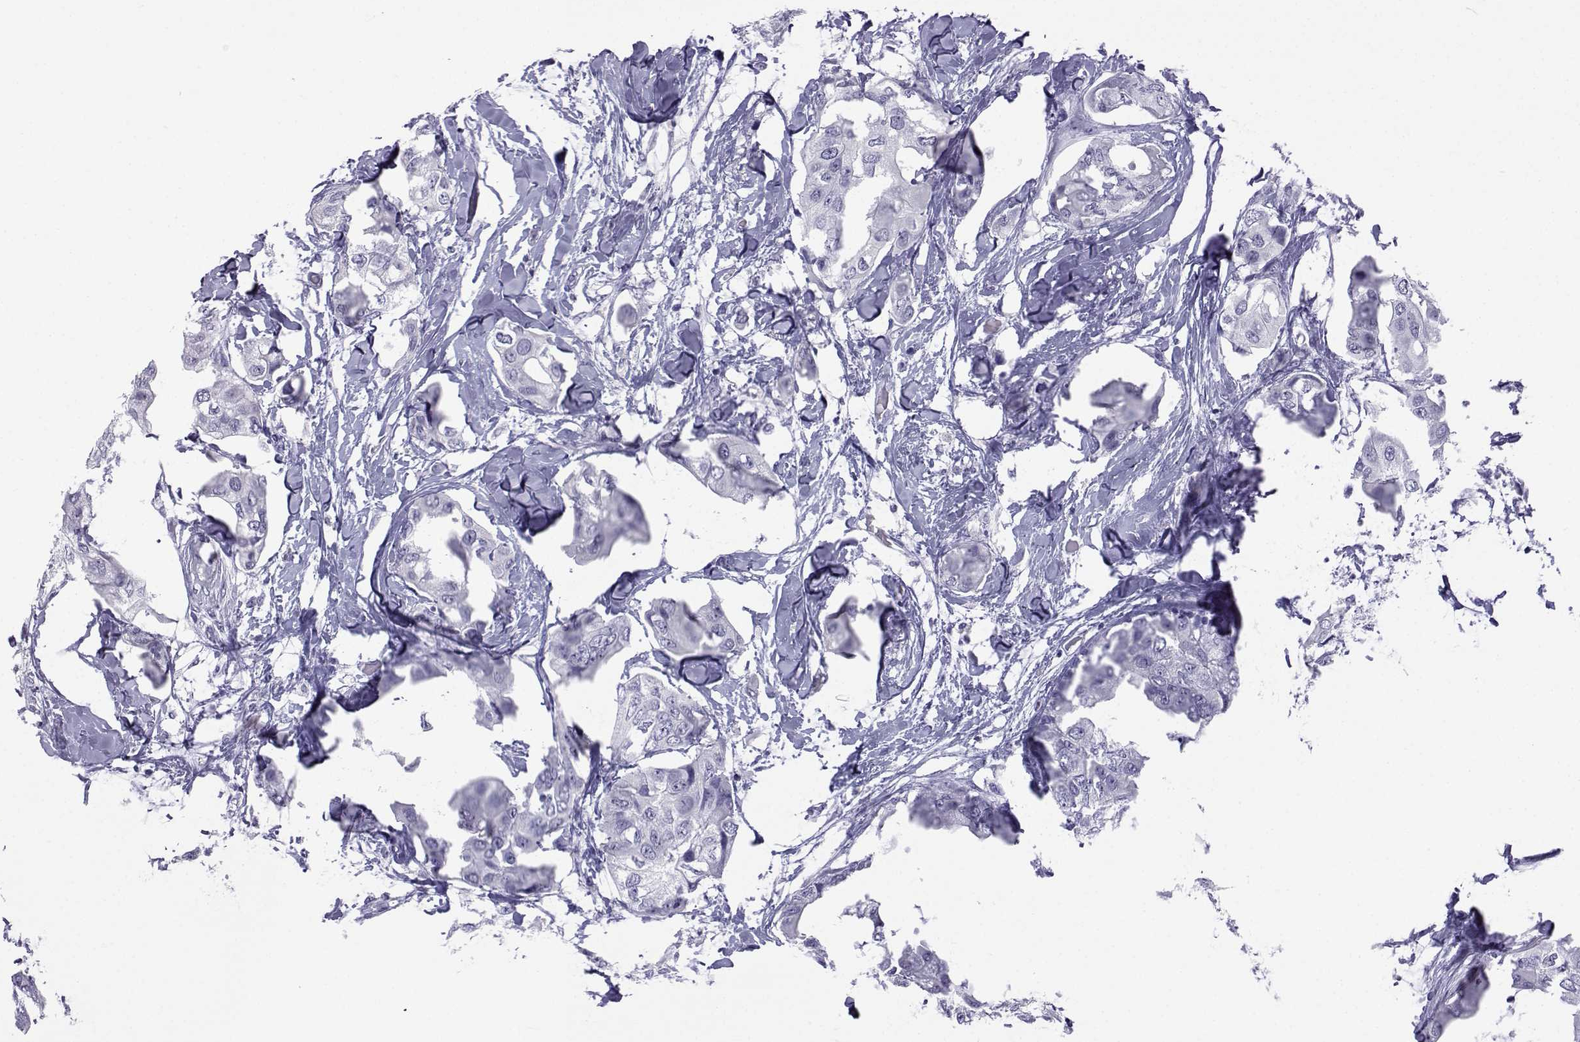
{"staining": {"intensity": "negative", "quantity": "none", "location": "none"}, "tissue": "breast cancer", "cell_type": "Tumor cells", "image_type": "cancer", "snomed": [{"axis": "morphology", "description": "Normal tissue, NOS"}, {"axis": "morphology", "description": "Duct carcinoma"}, {"axis": "topography", "description": "Breast"}], "caption": "Human breast cancer stained for a protein using immunohistochemistry (IHC) demonstrates no staining in tumor cells.", "gene": "ACTL7A", "patient": {"sex": "female", "age": 40}}